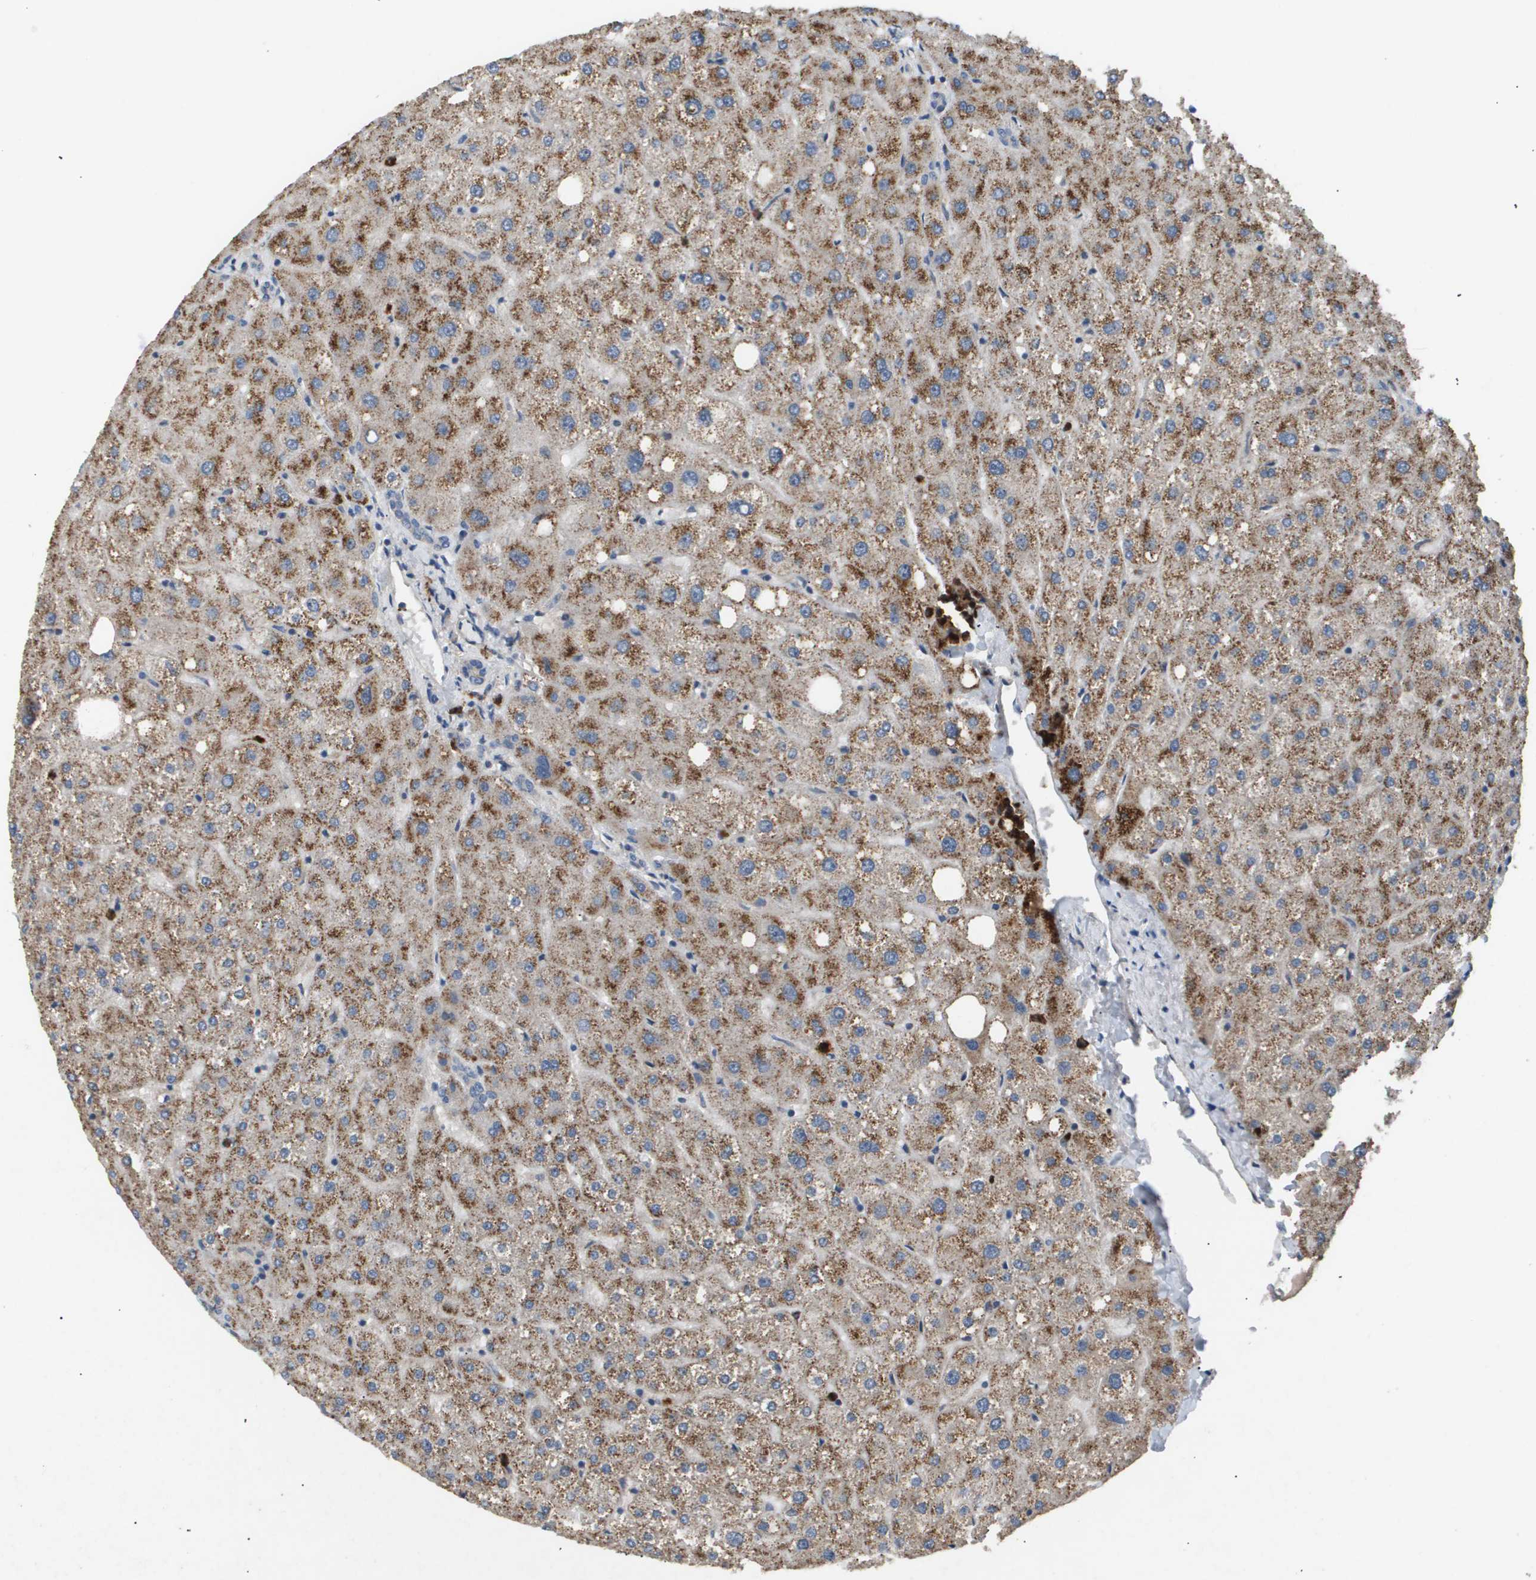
{"staining": {"intensity": "negative", "quantity": "none", "location": "none"}, "tissue": "liver", "cell_type": "Cholangiocytes", "image_type": "normal", "snomed": [{"axis": "morphology", "description": "Normal tissue, NOS"}, {"axis": "topography", "description": "Liver"}], "caption": "DAB (3,3'-diaminobenzidine) immunohistochemical staining of normal liver displays no significant staining in cholangiocytes.", "gene": "ERG", "patient": {"sex": "male", "age": 73}}